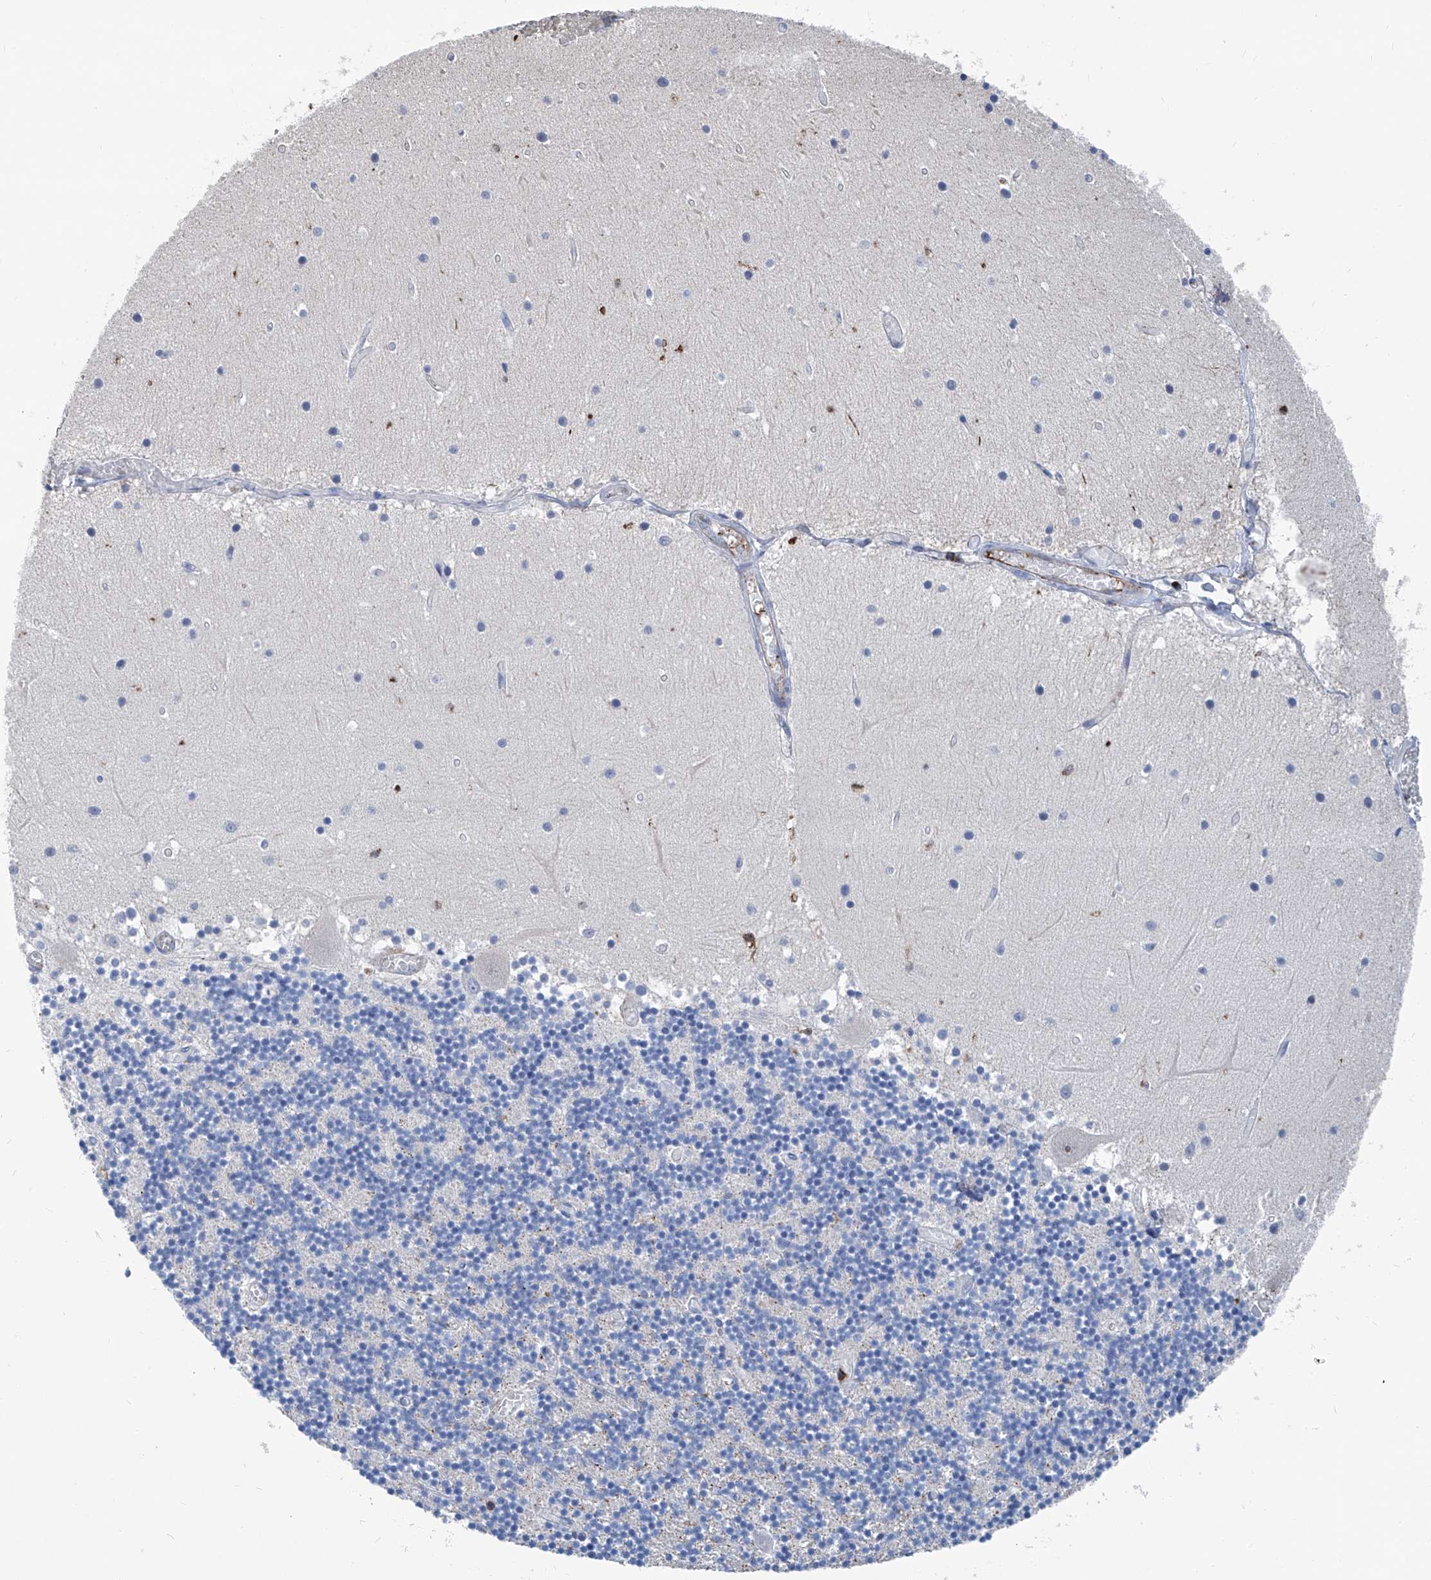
{"staining": {"intensity": "weak", "quantity": "<25%", "location": "cytoplasmic/membranous"}, "tissue": "cerebellum", "cell_type": "Cells in granular layer", "image_type": "normal", "snomed": [{"axis": "morphology", "description": "Normal tissue, NOS"}, {"axis": "topography", "description": "Cerebellum"}], "caption": "IHC of benign cerebellum reveals no positivity in cells in granular layer.", "gene": "ZNF484", "patient": {"sex": "female", "age": 28}}